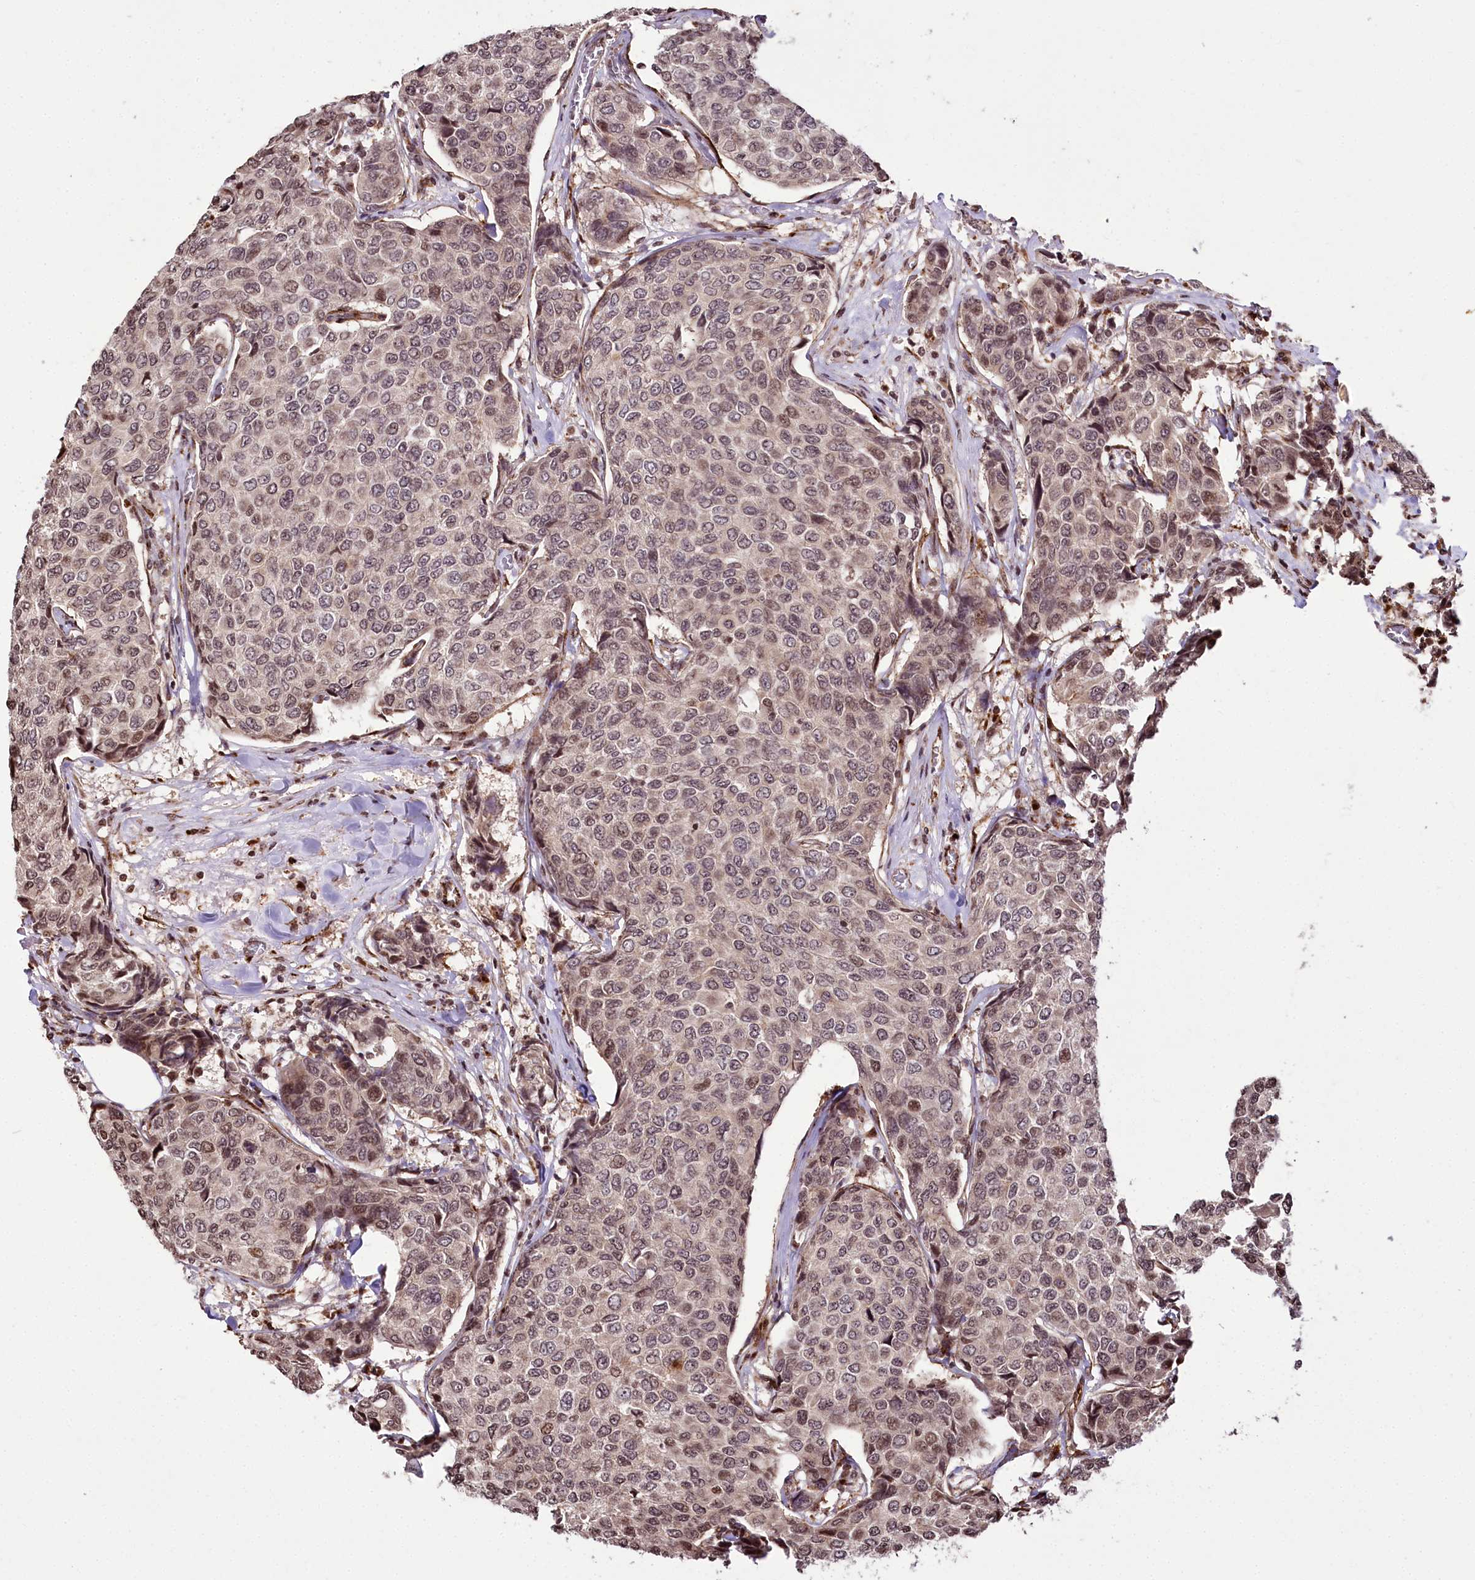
{"staining": {"intensity": "moderate", "quantity": ">75%", "location": "nuclear"}, "tissue": "breast cancer", "cell_type": "Tumor cells", "image_type": "cancer", "snomed": [{"axis": "morphology", "description": "Duct carcinoma"}, {"axis": "topography", "description": "Breast"}], "caption": "Immunohistochemistry (DAB) staining of invasive ductal carcinoma (breast) displays moderate nuclear protein staining in about >75% of tumor cells.", "gene": "HOXC8", "patient": {"sex": "female", "age": 55}}